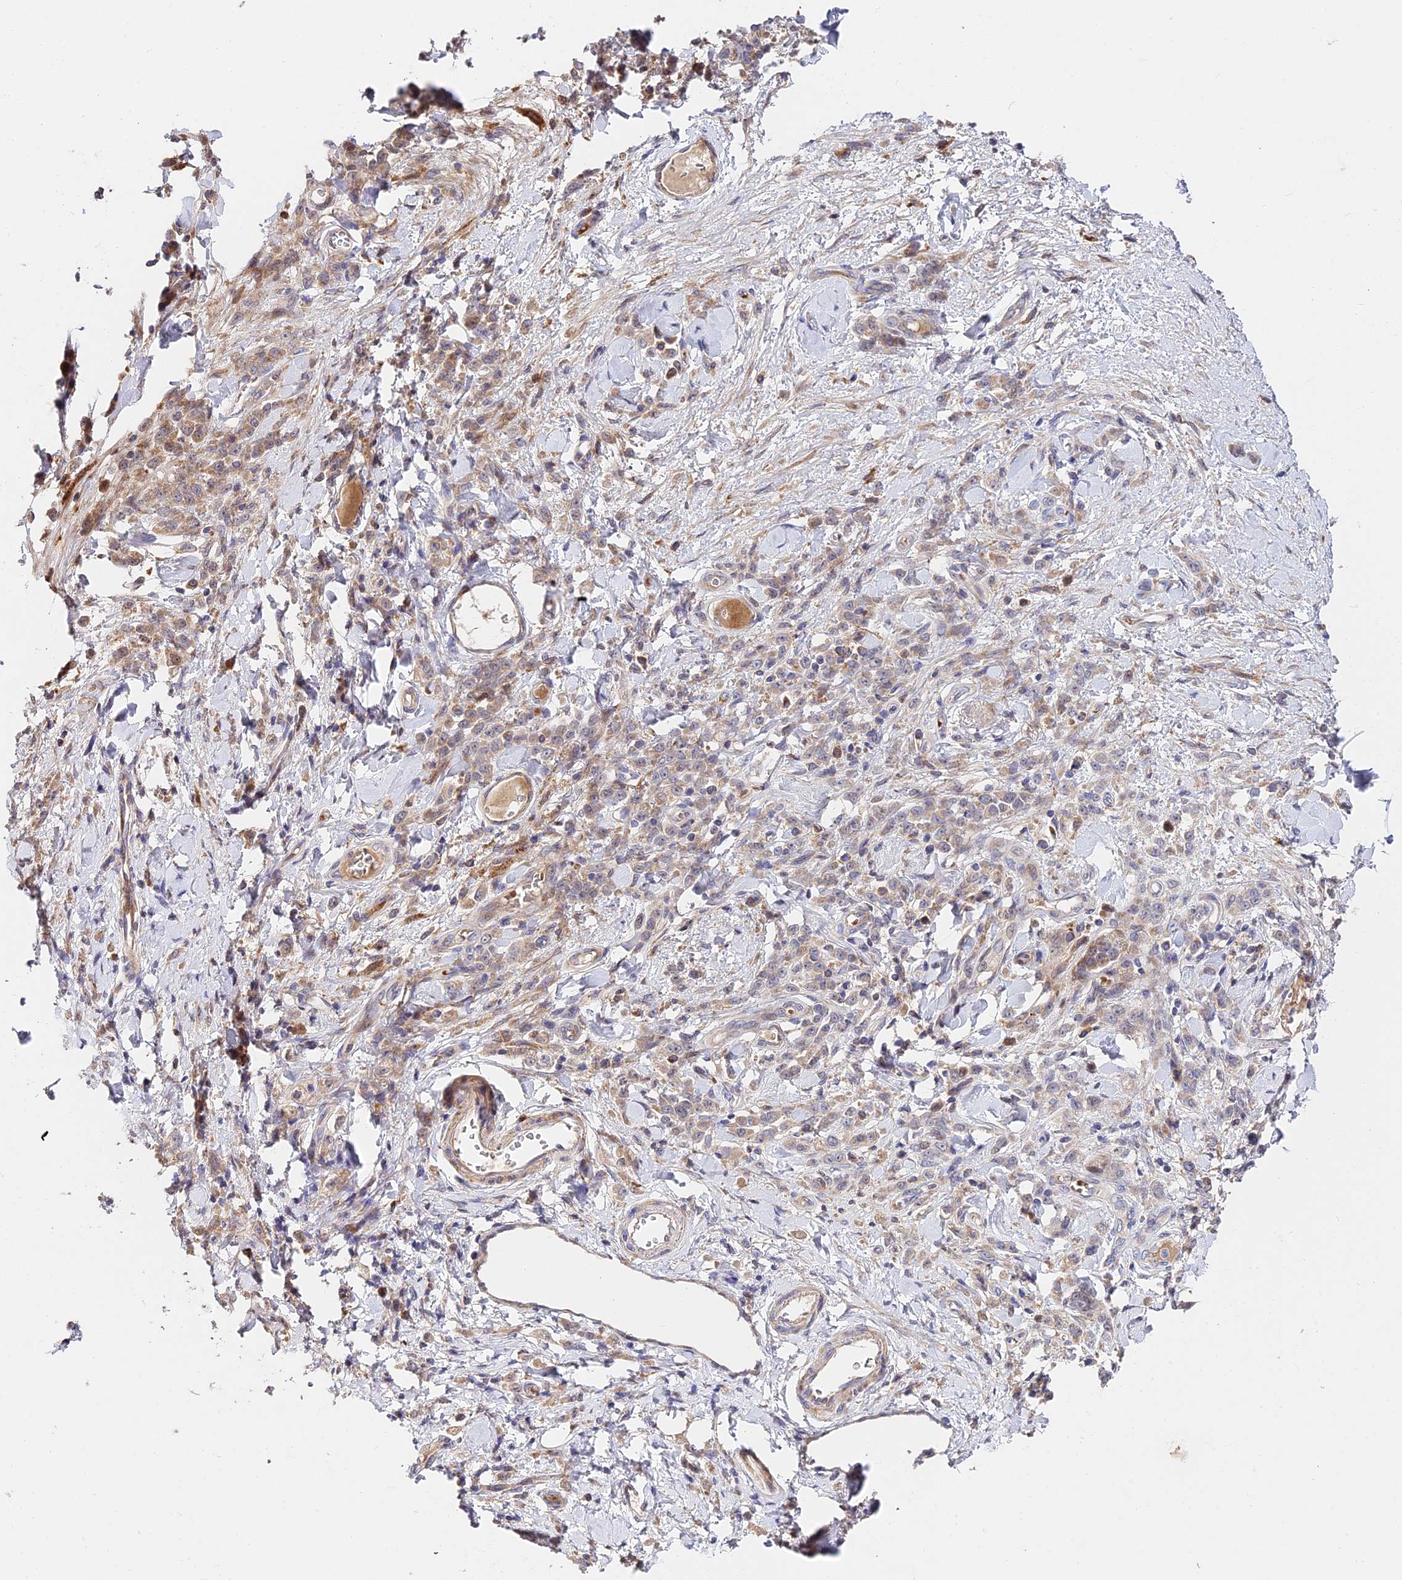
{"staining": {"intensity": "moderate", "quantity": "25%-75%", "location": "cytoplasmic/membranous"}, "tissue": "stomach cancer", "cell_type": "Tumor cells", "image_type": "cancer", "snomed": [{"axis": "morphology", "description": "Normal tissue, NOS"}, {"axis": "morphology", "description": "Adenocarcinoma, NOS"}, {"axis": "topography", "description": "Stomach"}], "caption": "Brown immunohistochemical staining in human stomach cancer demonstrates moderate cytoplasmic/membranous expression in about 25%-75% of tumor cells.", "gene": "FUOM", "patient": {"sex": "male", "age": 82}}